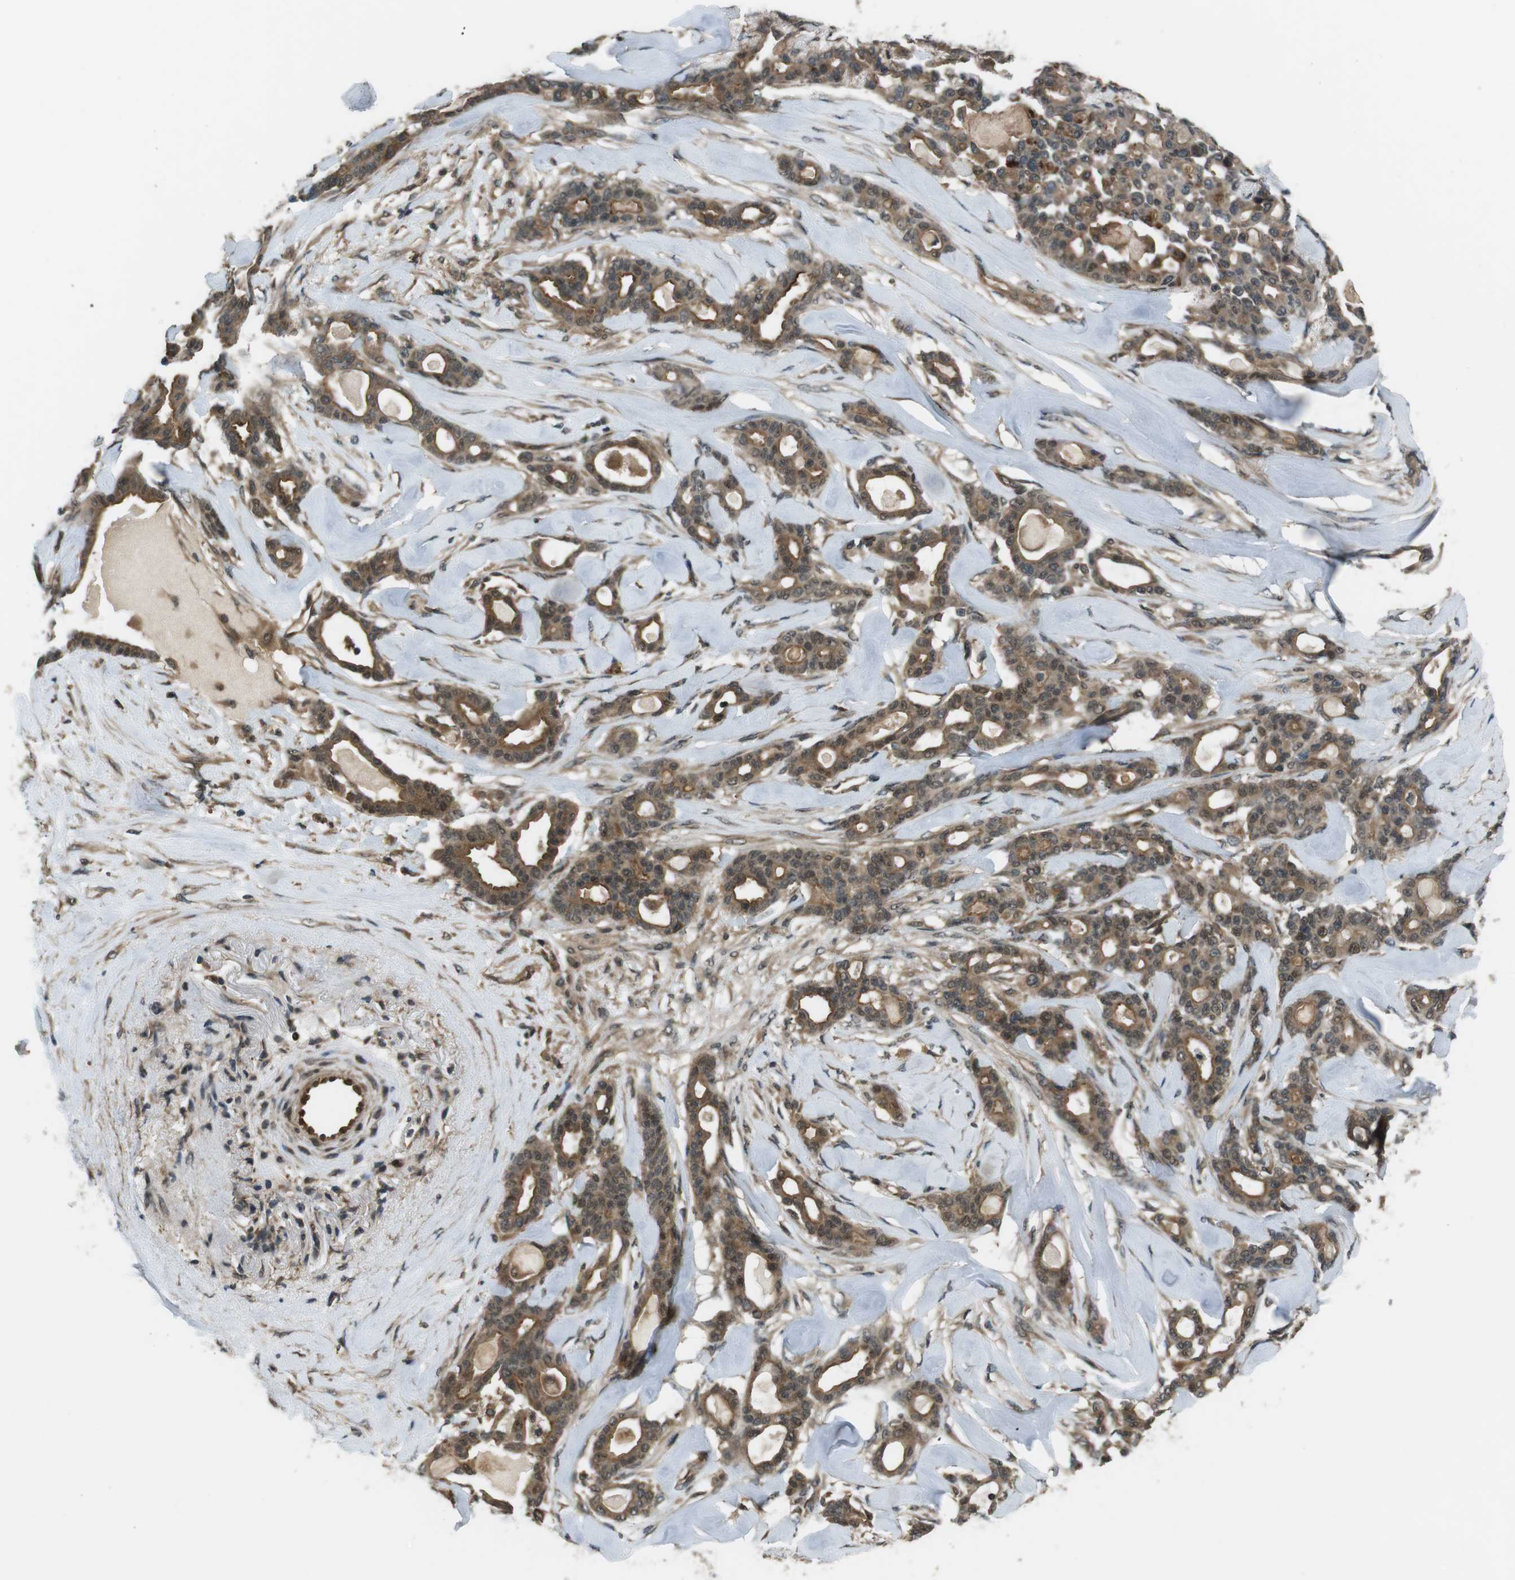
{"staining": {"intensity": "moderate", "quantity": ">75%", "location": "cytoplasmic/membranous,nuclear"}, "tissue": "pancreatic cancer", "cell_type": "Tumor cells", "image_type": "cancer", "snomed": [{"axis": "morphology", "description": "Adenocarcinoma, NOS"}, {"axis": "topography", "description": "Pancreas"}], "caption": "Pancreatic cancer (adenocarcinoma) tissue exhibits moderate cytoplasmic/membranous and nuclear staining in approximately >75% of tumor cells, visualized by immunohistochemistry.", "gene": "TIAM2", "patient": {"sex": "male", "age": 63}}